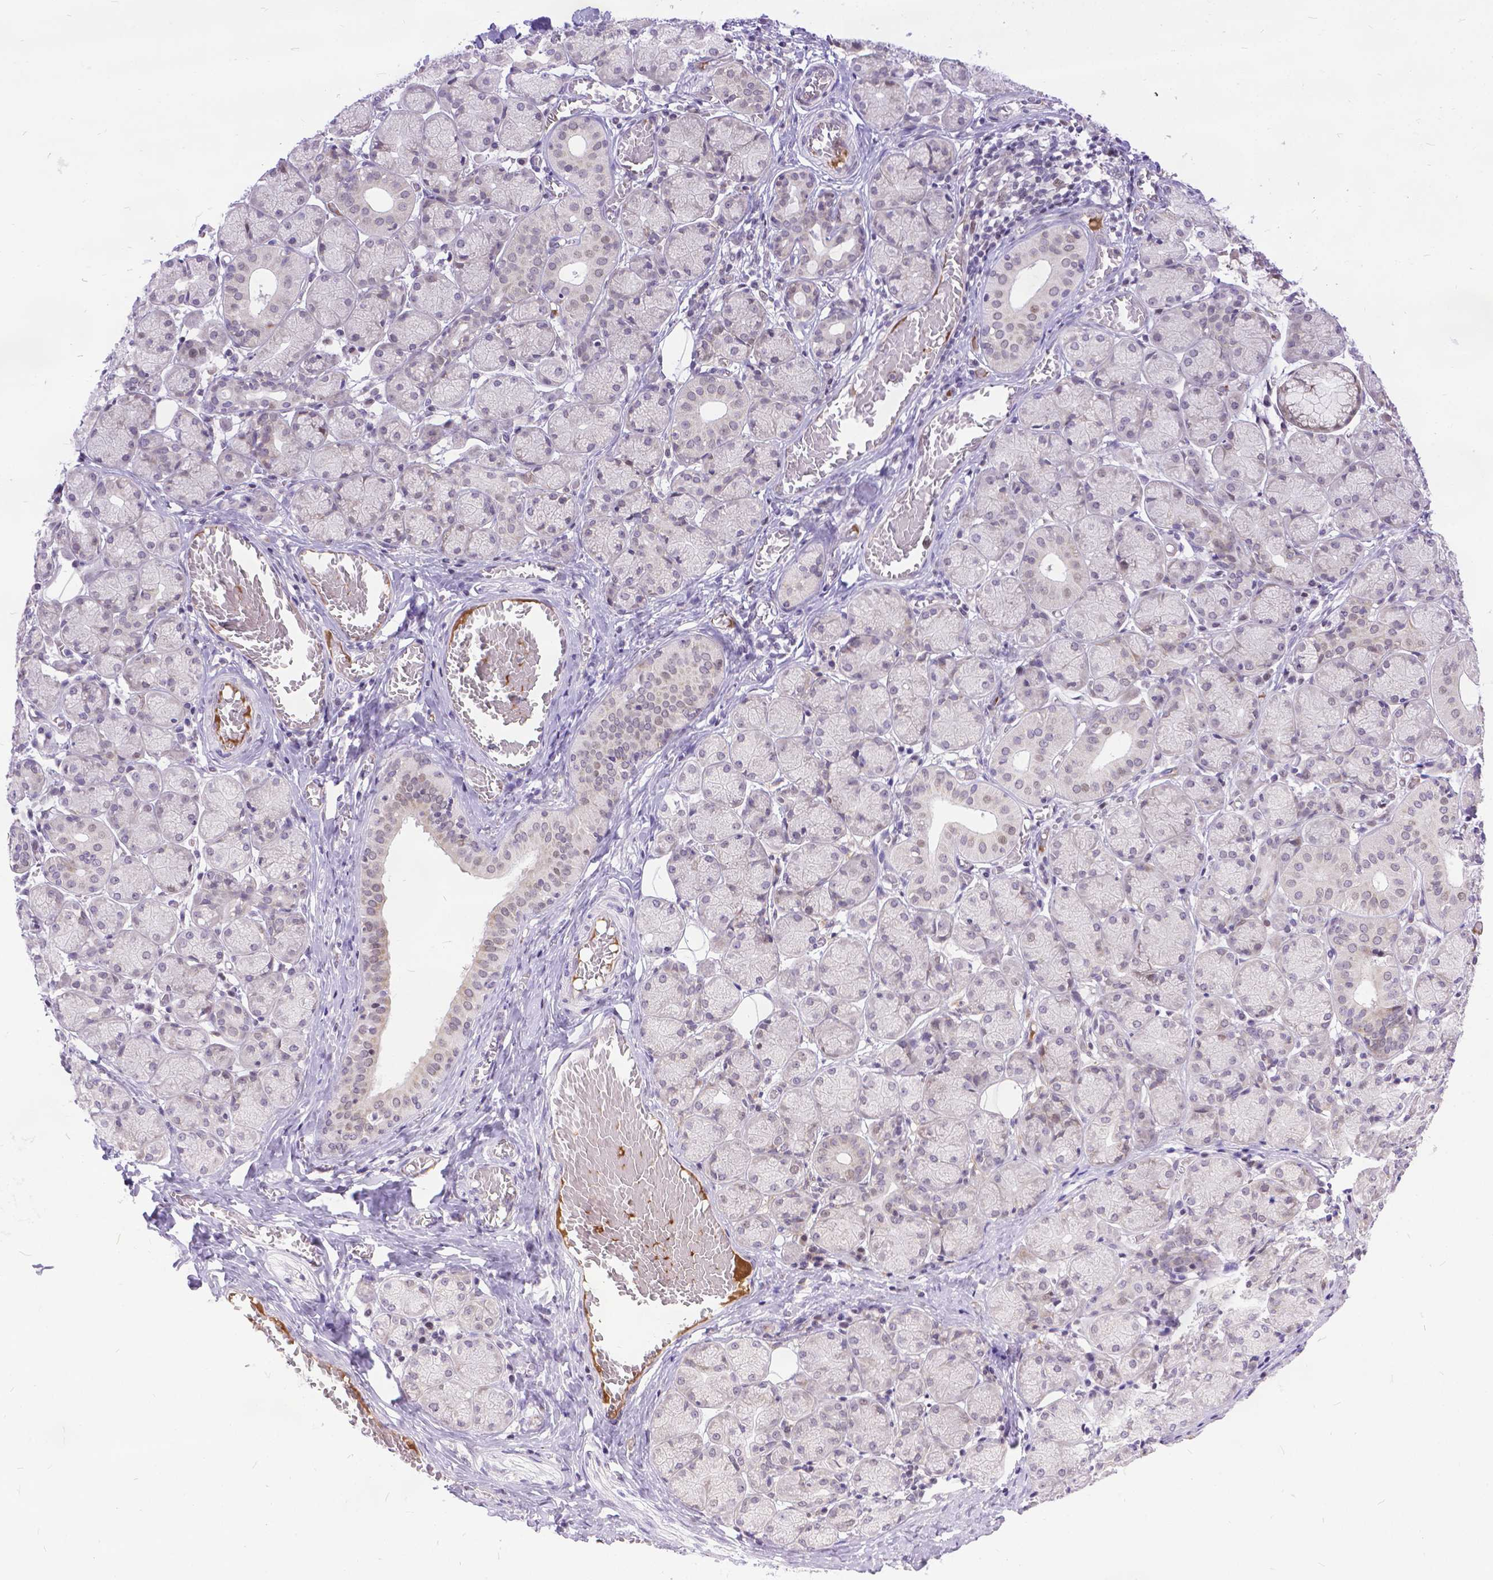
{"staining": {"intensity": "weak", "quantity": "<25%", "location": "nuclear"}, "tissue": "salivary gland", "cell_type": "Glandular cells", "image_type": "normal", "snomed": [{"axis": "morphology", "description": "Normal tissue, NOS"}, {"axis": "topography", "description": "Salivary gland"}, {"axis": "topography", "description": "Peripheral nerve tissue"}], "caption": "A histopathology image of salivary gland stained for a protein shows no brown staining in glandular cells.", "gene": "FAM124B", "patient": {"sex": "female", "age": 24}}